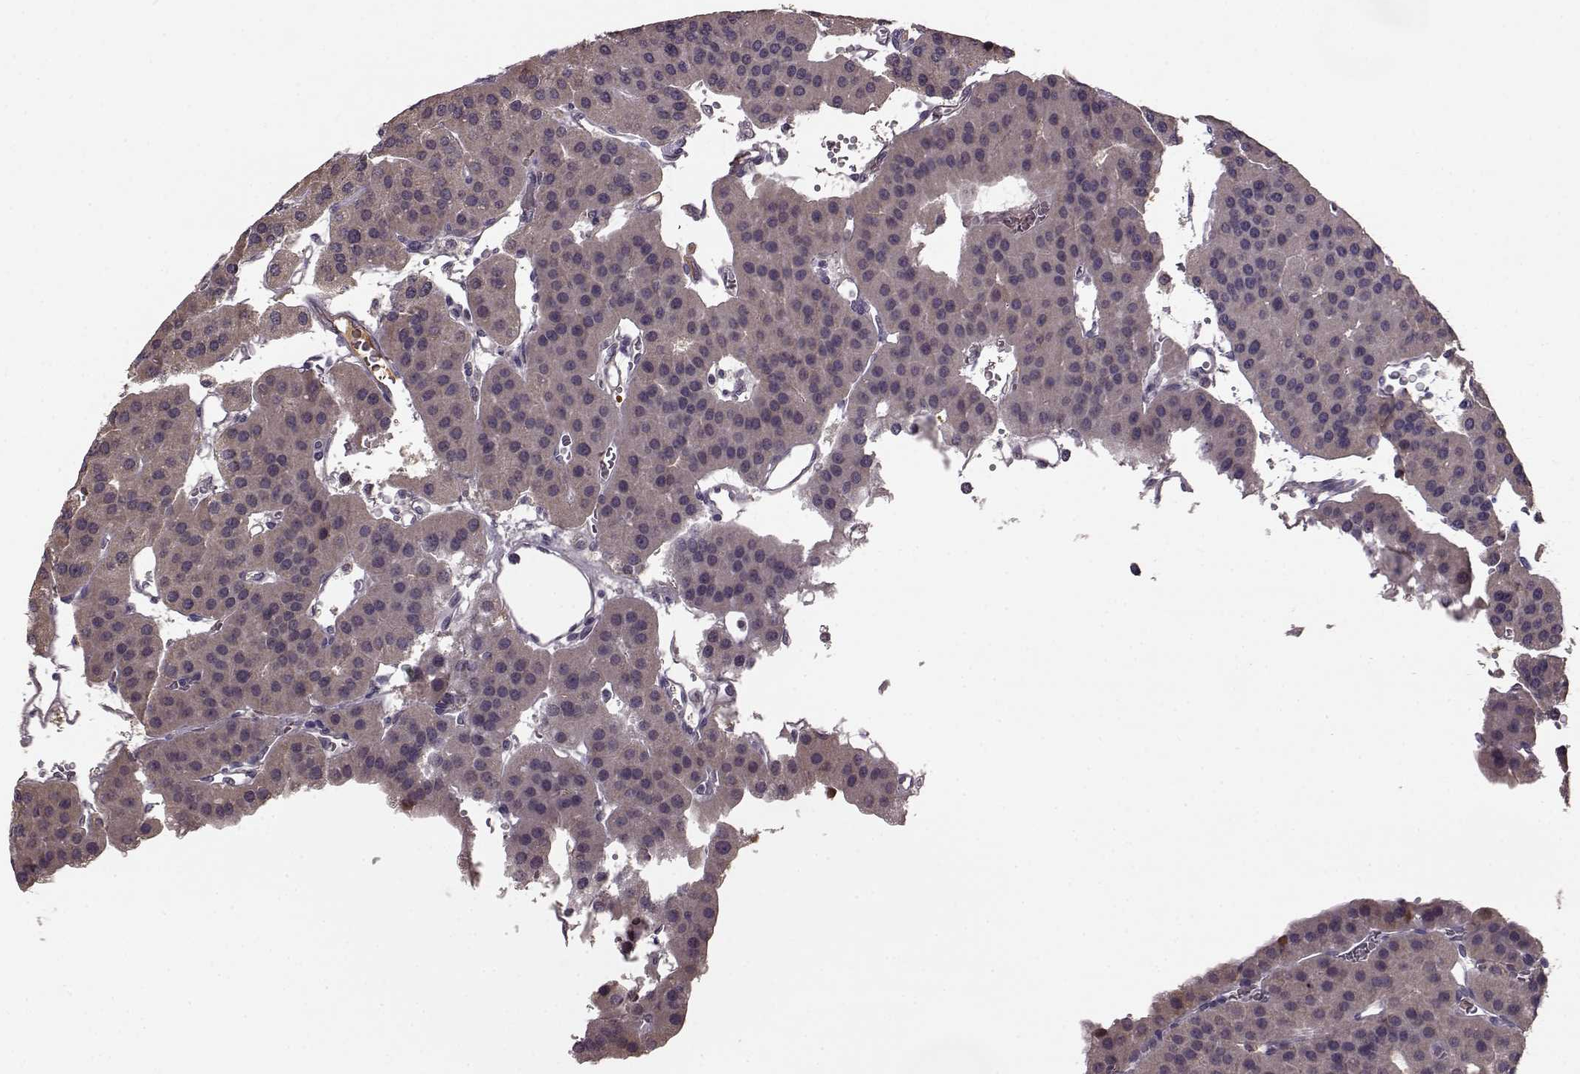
{"staining": {"intensity": "negative", "quantity": "none", "location": "none"}, "tissue": "parathyroid gland", "cell_type": "Glandular cells", "image_type": "normal", "snomed": [{"axis": "morphology", "description": "Normal tissue, NOS"}, {"axis": "morphology", "description": "Adenoma, NOS"}, {"axis": "topography", "description": "Parathyroid gland"}], "caption": "IHC of benign human parathyroid gland displays no positivity in glandular cells. (DAB immunohistochemistry, high magnification).", "gene": "NRL", "patient": {"sex": "female", "age": 86}}